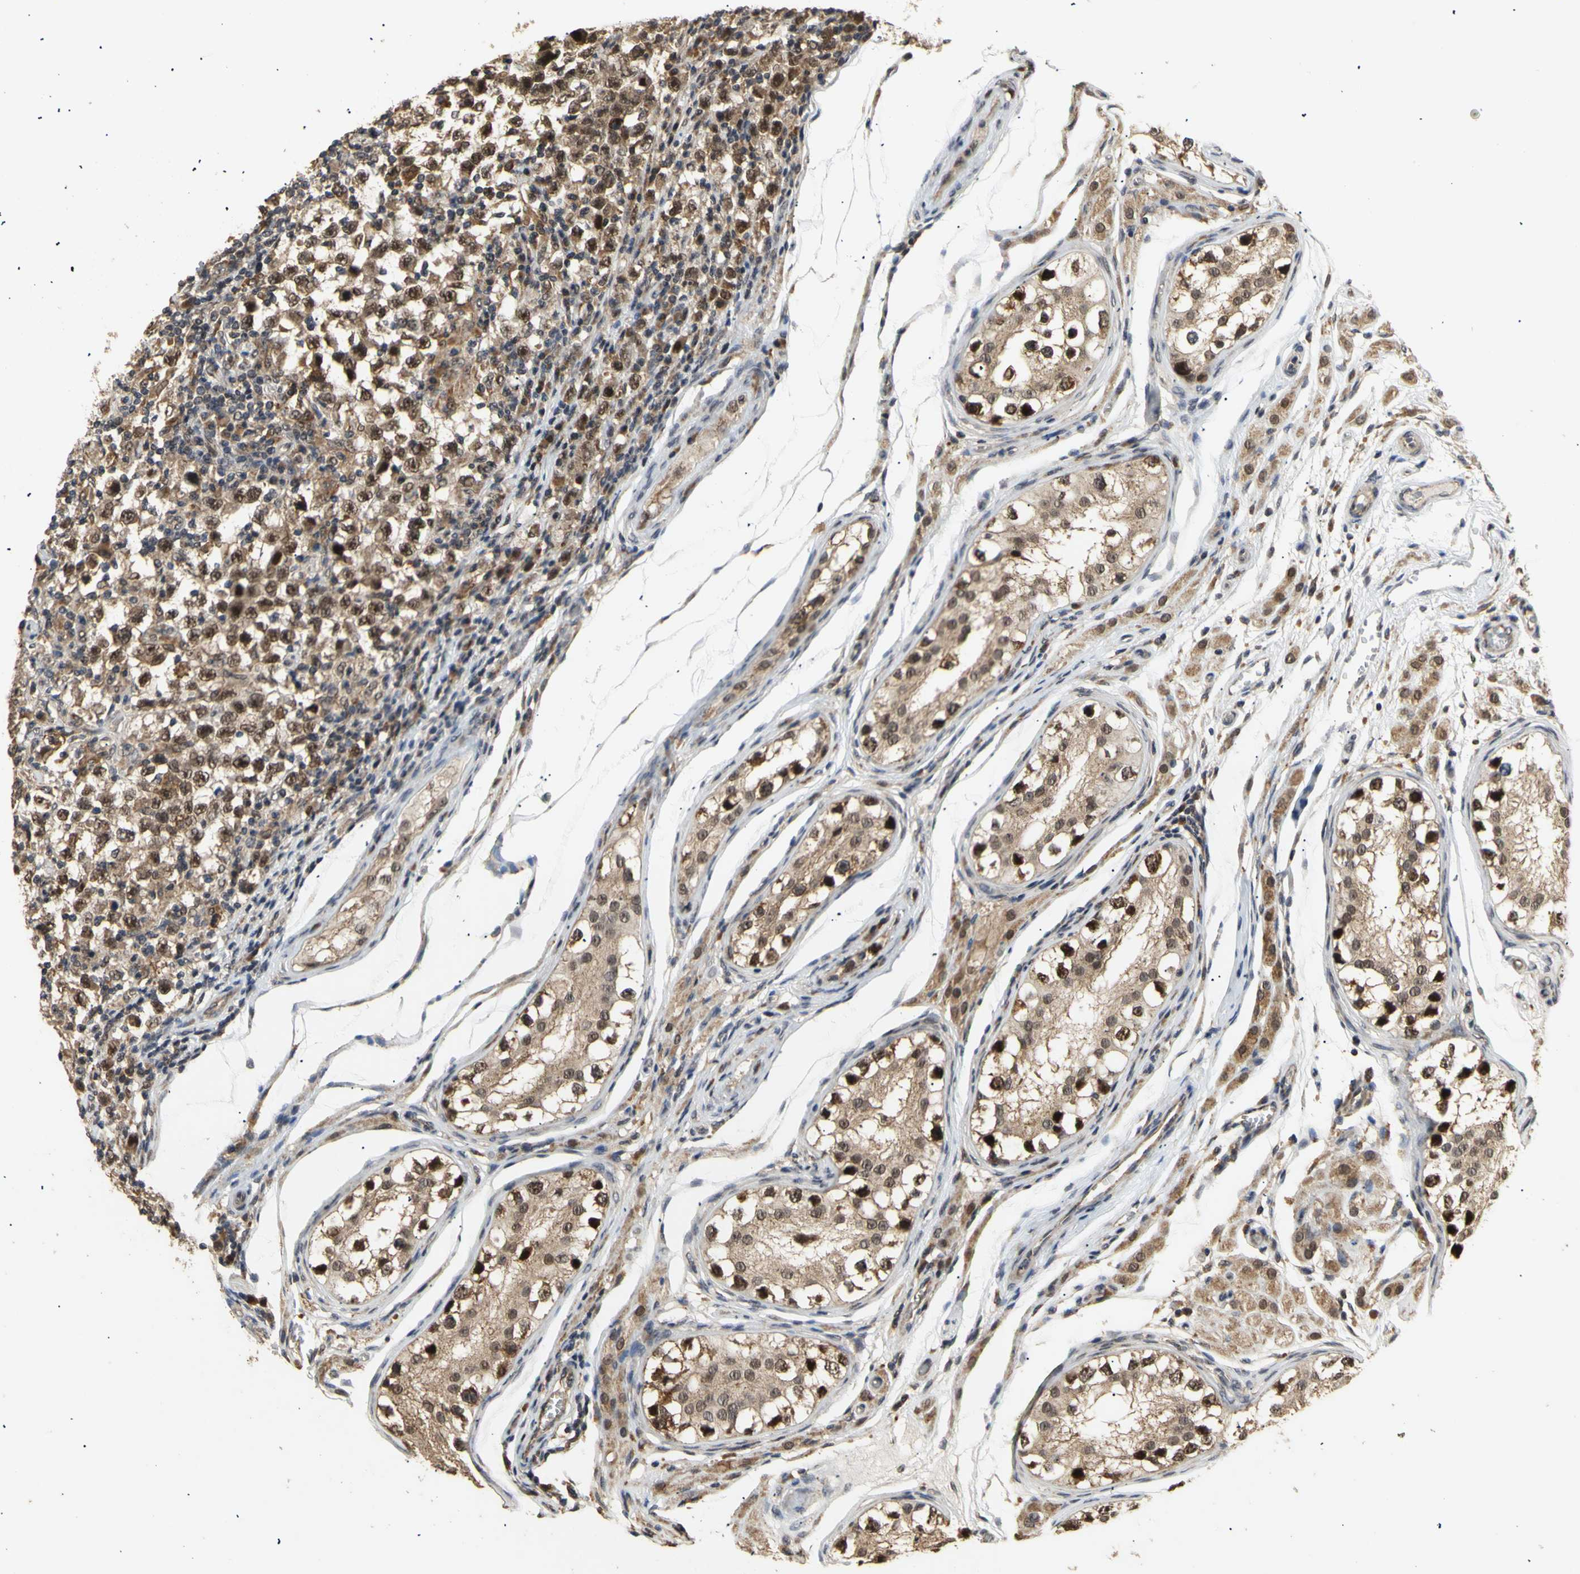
{"staining": {"intensity": "moderate", "quantity": ">75%", "location": "cytoplasmic/membranous,nuclear"}, "tissue": "testis cancer", "cell_type": "Tumor cells", "image_type": "cancer", "snomed": [{"axis": "morphology", "description": "Carcinoma, Embryonal, NOS"}, {"axis": "topography", "description": "Testis"}], "caption": "A brown stain labels moderate cytoplasmic/membranous and nuclear expression of a protein in human embryonal carcinoma (testis) tumor cells.", "gene": "GTF2E2", "patient": {"sex": "male", "age": 21}}